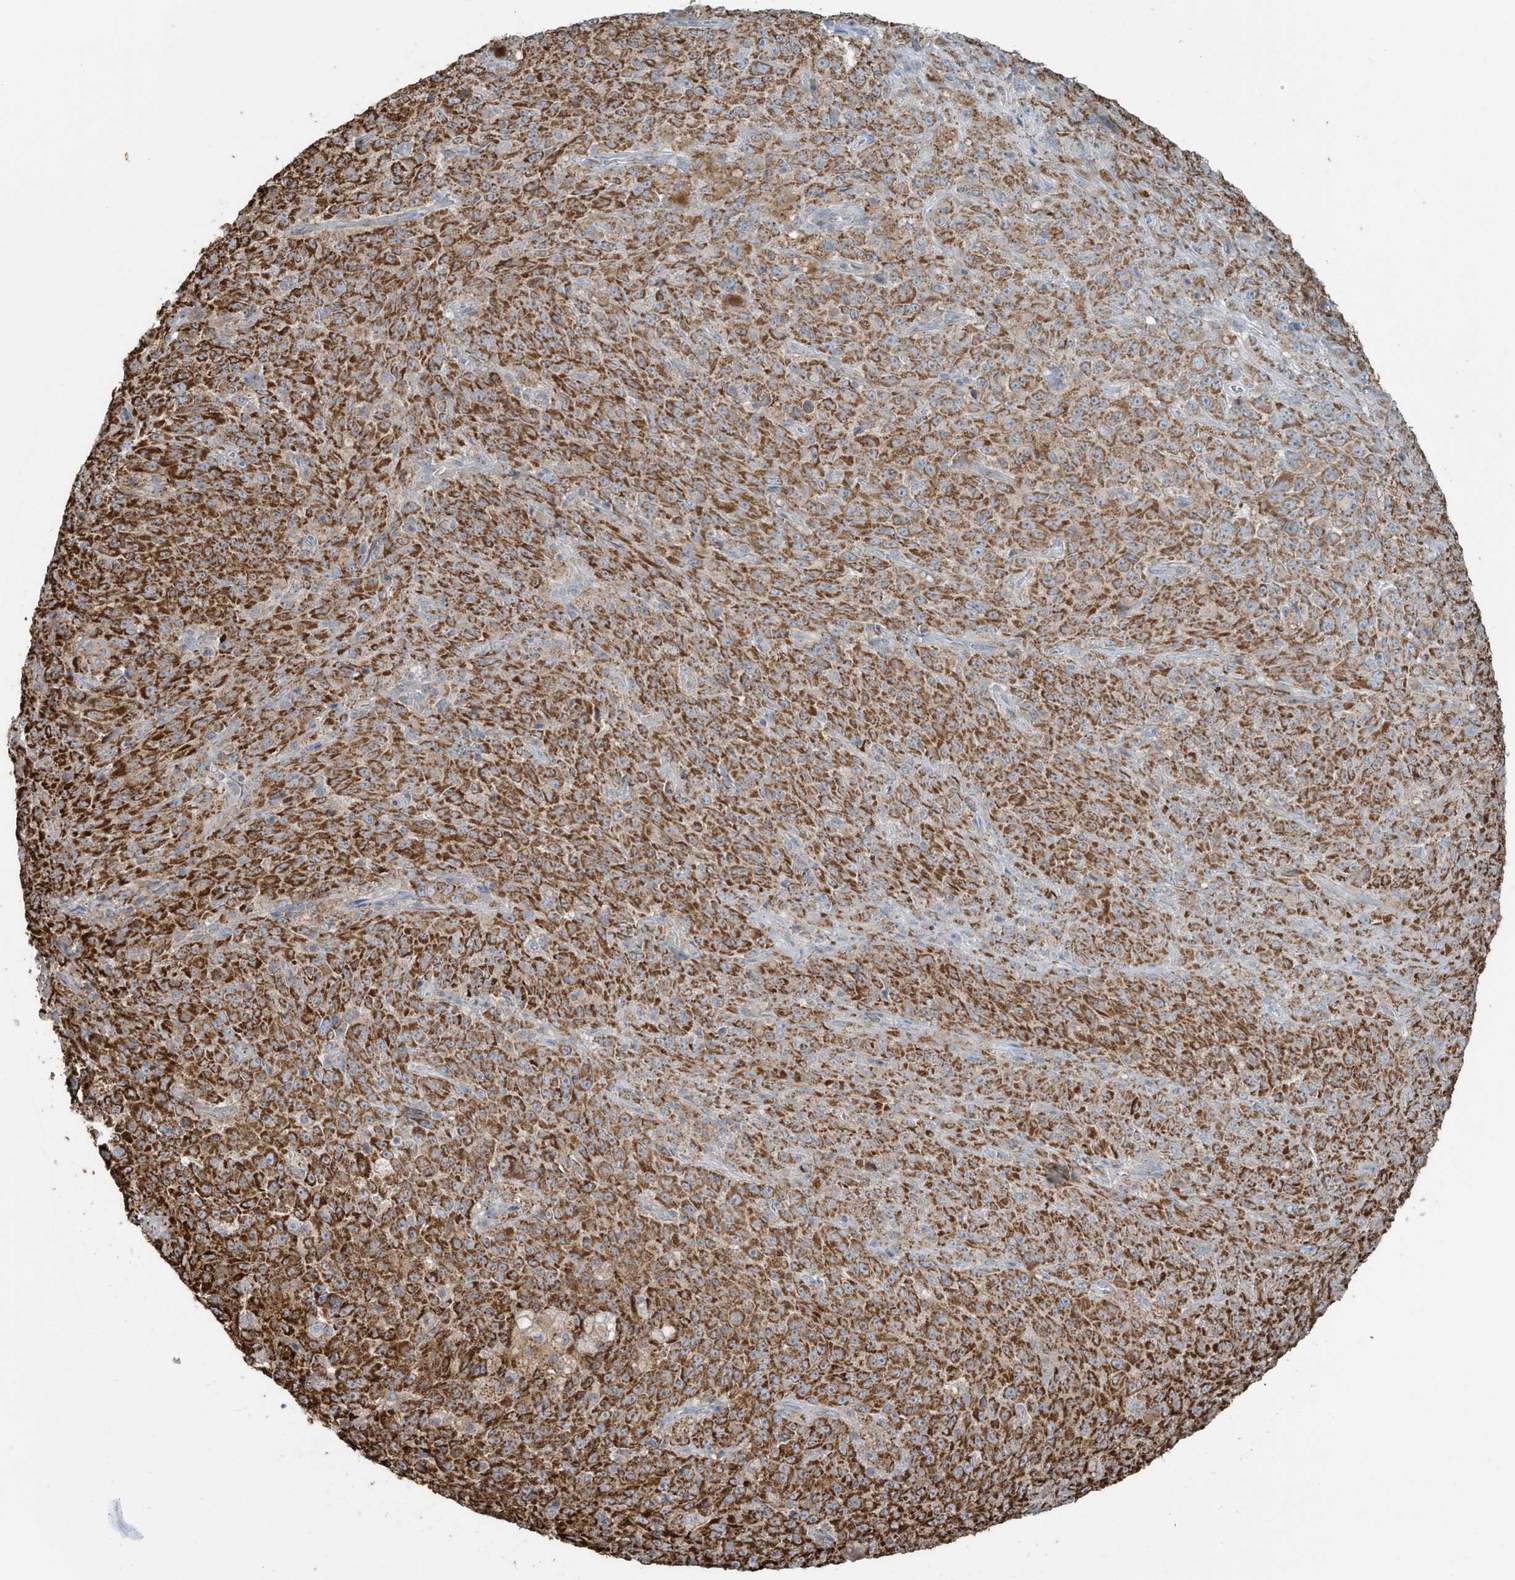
{"staining": {"intensity": "strong", "quantity": ">75%", "location": "cytoplasmic/membranous"}, "tissue": "melanoma", "cell_type": "Tumor cells", "image_type": "cancer", "snomed": [{"axis": "morphology", "description": "Malignant melanoma, NOS"}, {"axis": "topography", "description": "Skin"}], "caption": "This is an image of immunohistochemistry staining of melanoma, which shows strong expression in the cytoplasmic/membranous of tumor cells.", "gene": "RAB11FIP3", "patient": {"sex": "female", "age": 82}}